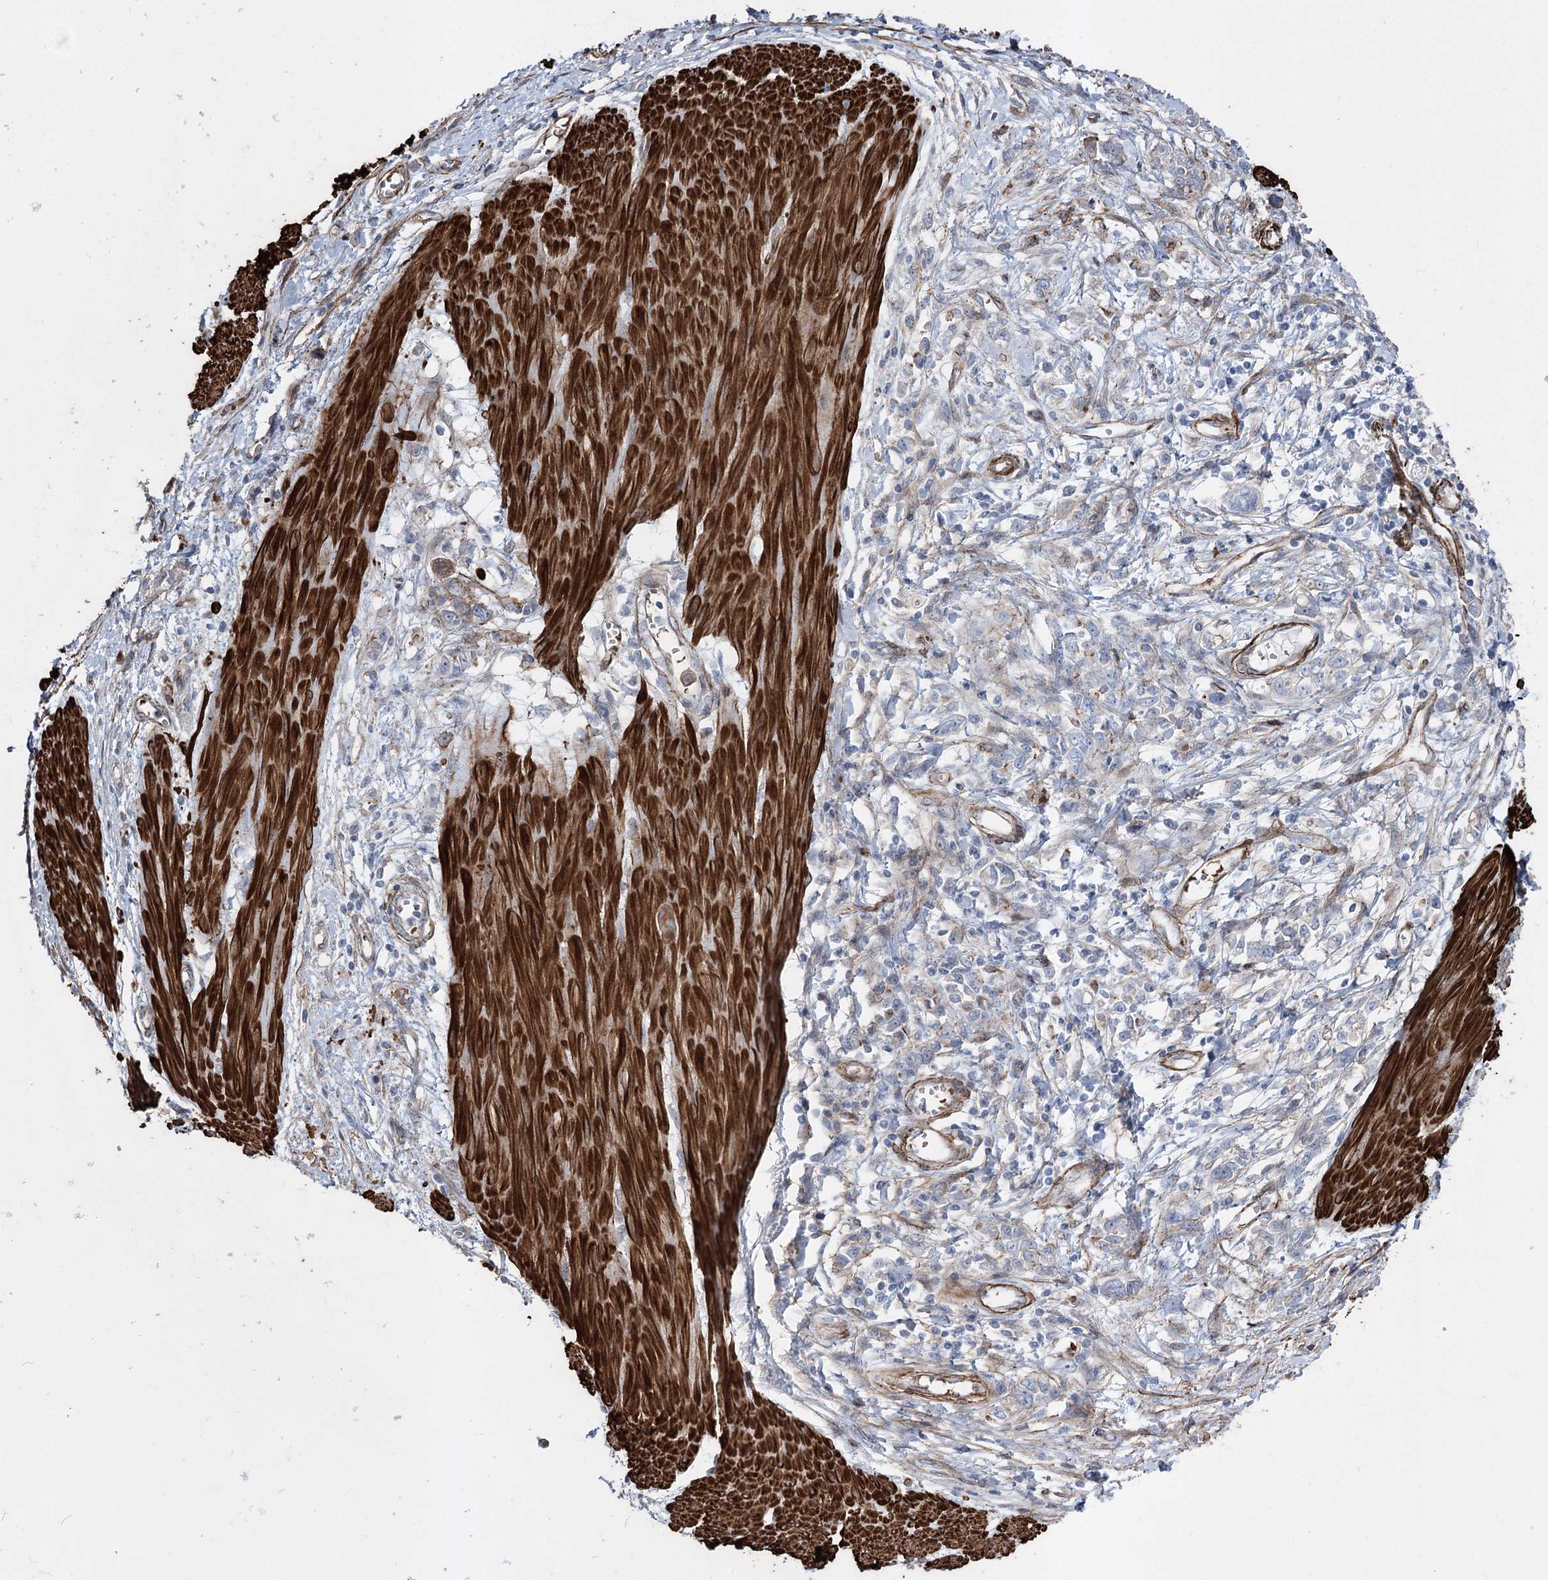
{"staining": {"intensity": "weak", "quantity": "<25%", "location": "cytoplasmic/membranous"}, "tissue": "stomach cancer", "cell_type": "Tumor cells", "image_type": "cancer", "snomed": [{"axis": "morphology", "description": "Adenocarcinoma, NOS"}, {"axis": "topography", "description": "Stomach"}], "caption": "Histopathology image shows no significant protein positivity in tumor cells of stomach adenocarcinoma. (Brightfield microscopy of DAB (3,3'-diaminobenzidine) IHC at high magnification).", "gene": "ARHGAP20", "patient": {"sex": "female", "age": 76}}